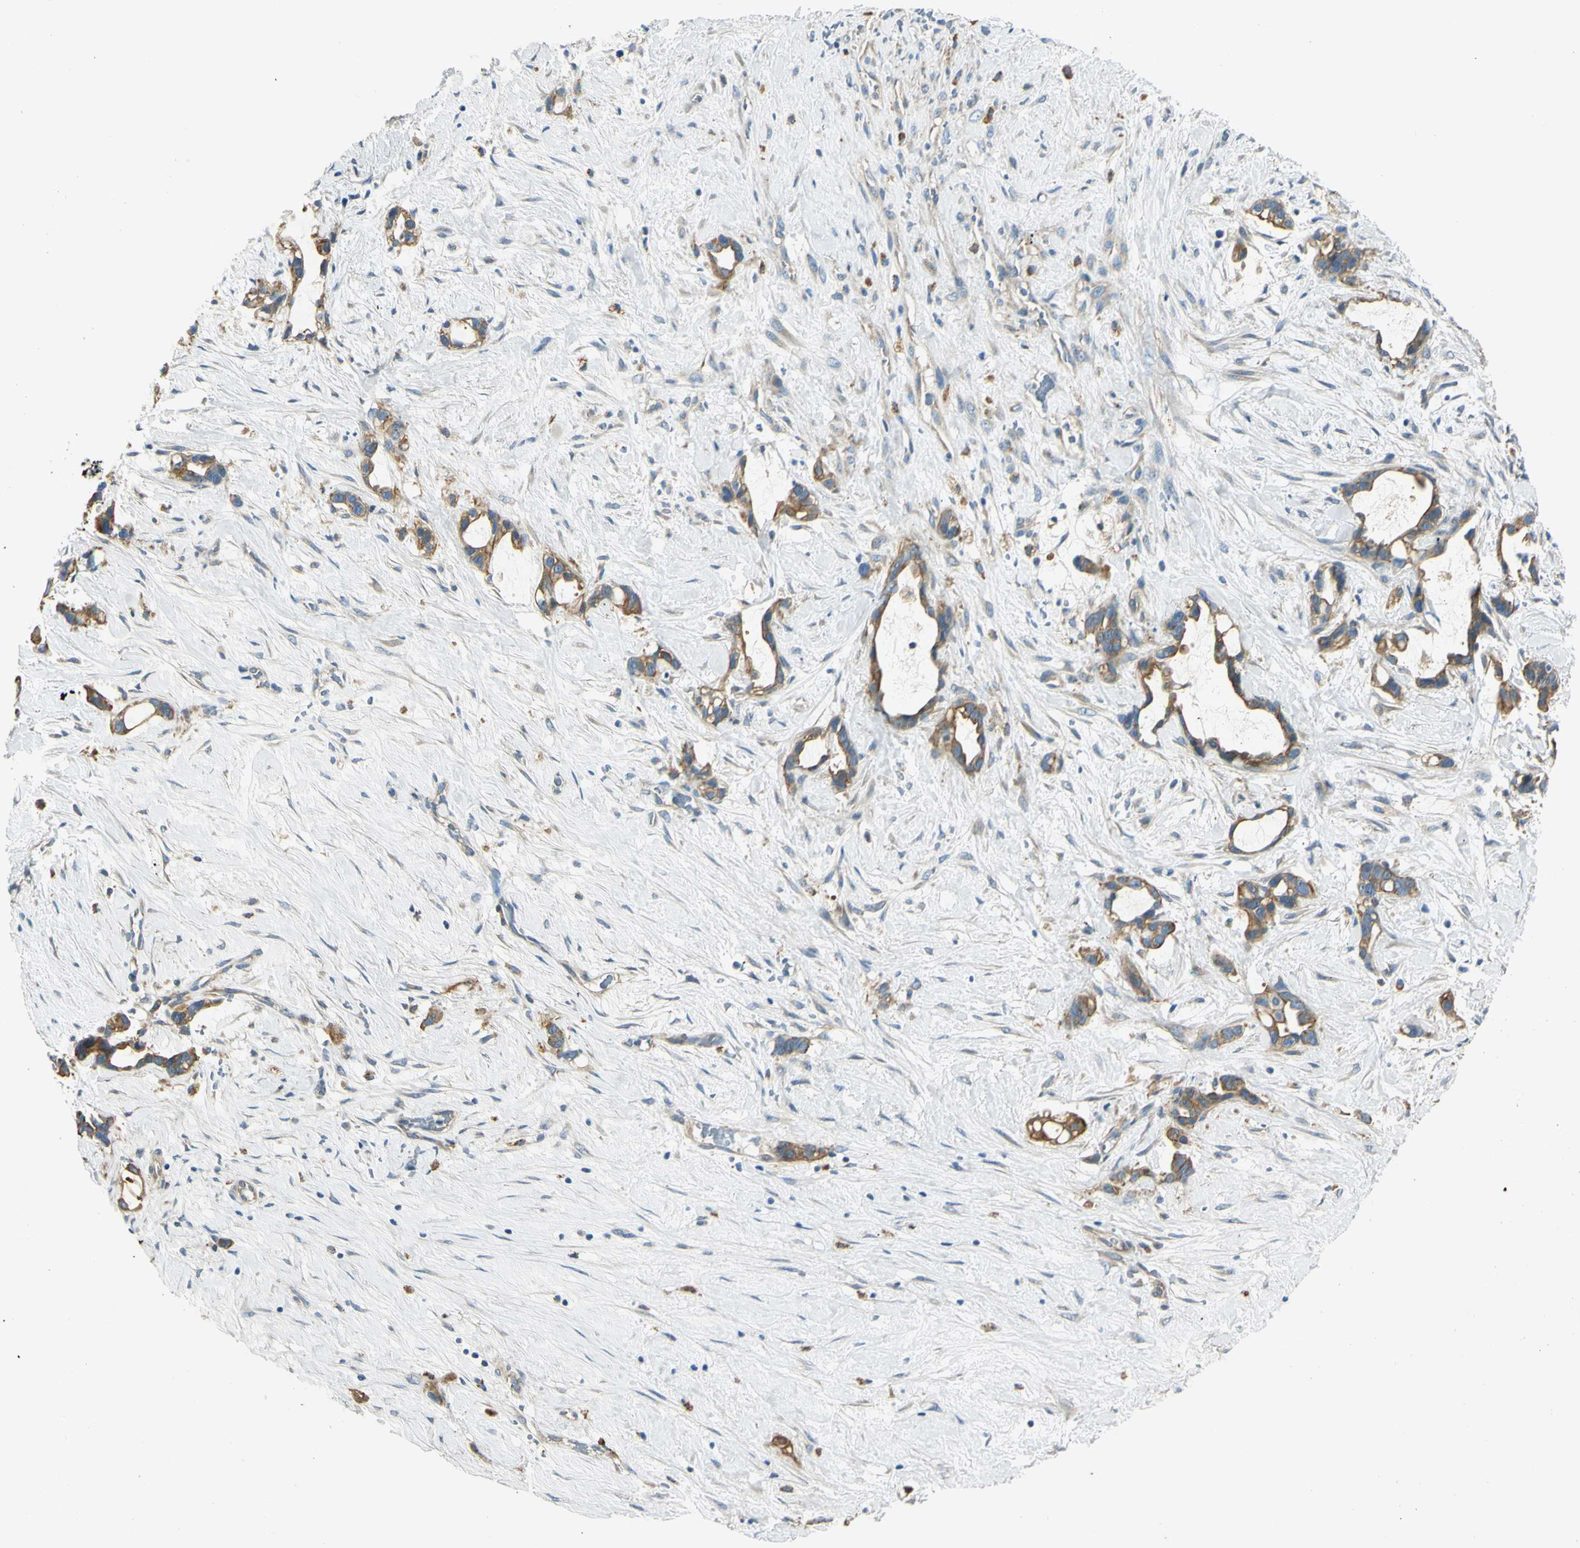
{"staining": {"intensity": "moderate", "quantity": ">75%", "location": "cytoplasmic/membranous"}, "tissue": "liver cancer", "cell_type": "Tumor cells", "image_type": "cancer", "snomed": [{"axis": "morphology", "description": "Cholangiocarcinoma"}, {"axis": "topography", "description": "Liver"}], "caption": "Immunohistochemical staining of cholangiocarcinoma (liver) exhibits medium levels of moderate cytoplasmic/membranous staining in approximately >75% of tumor cells.", "gene": "LAMA3", "patient": {"sex": "female", "age": 65}}